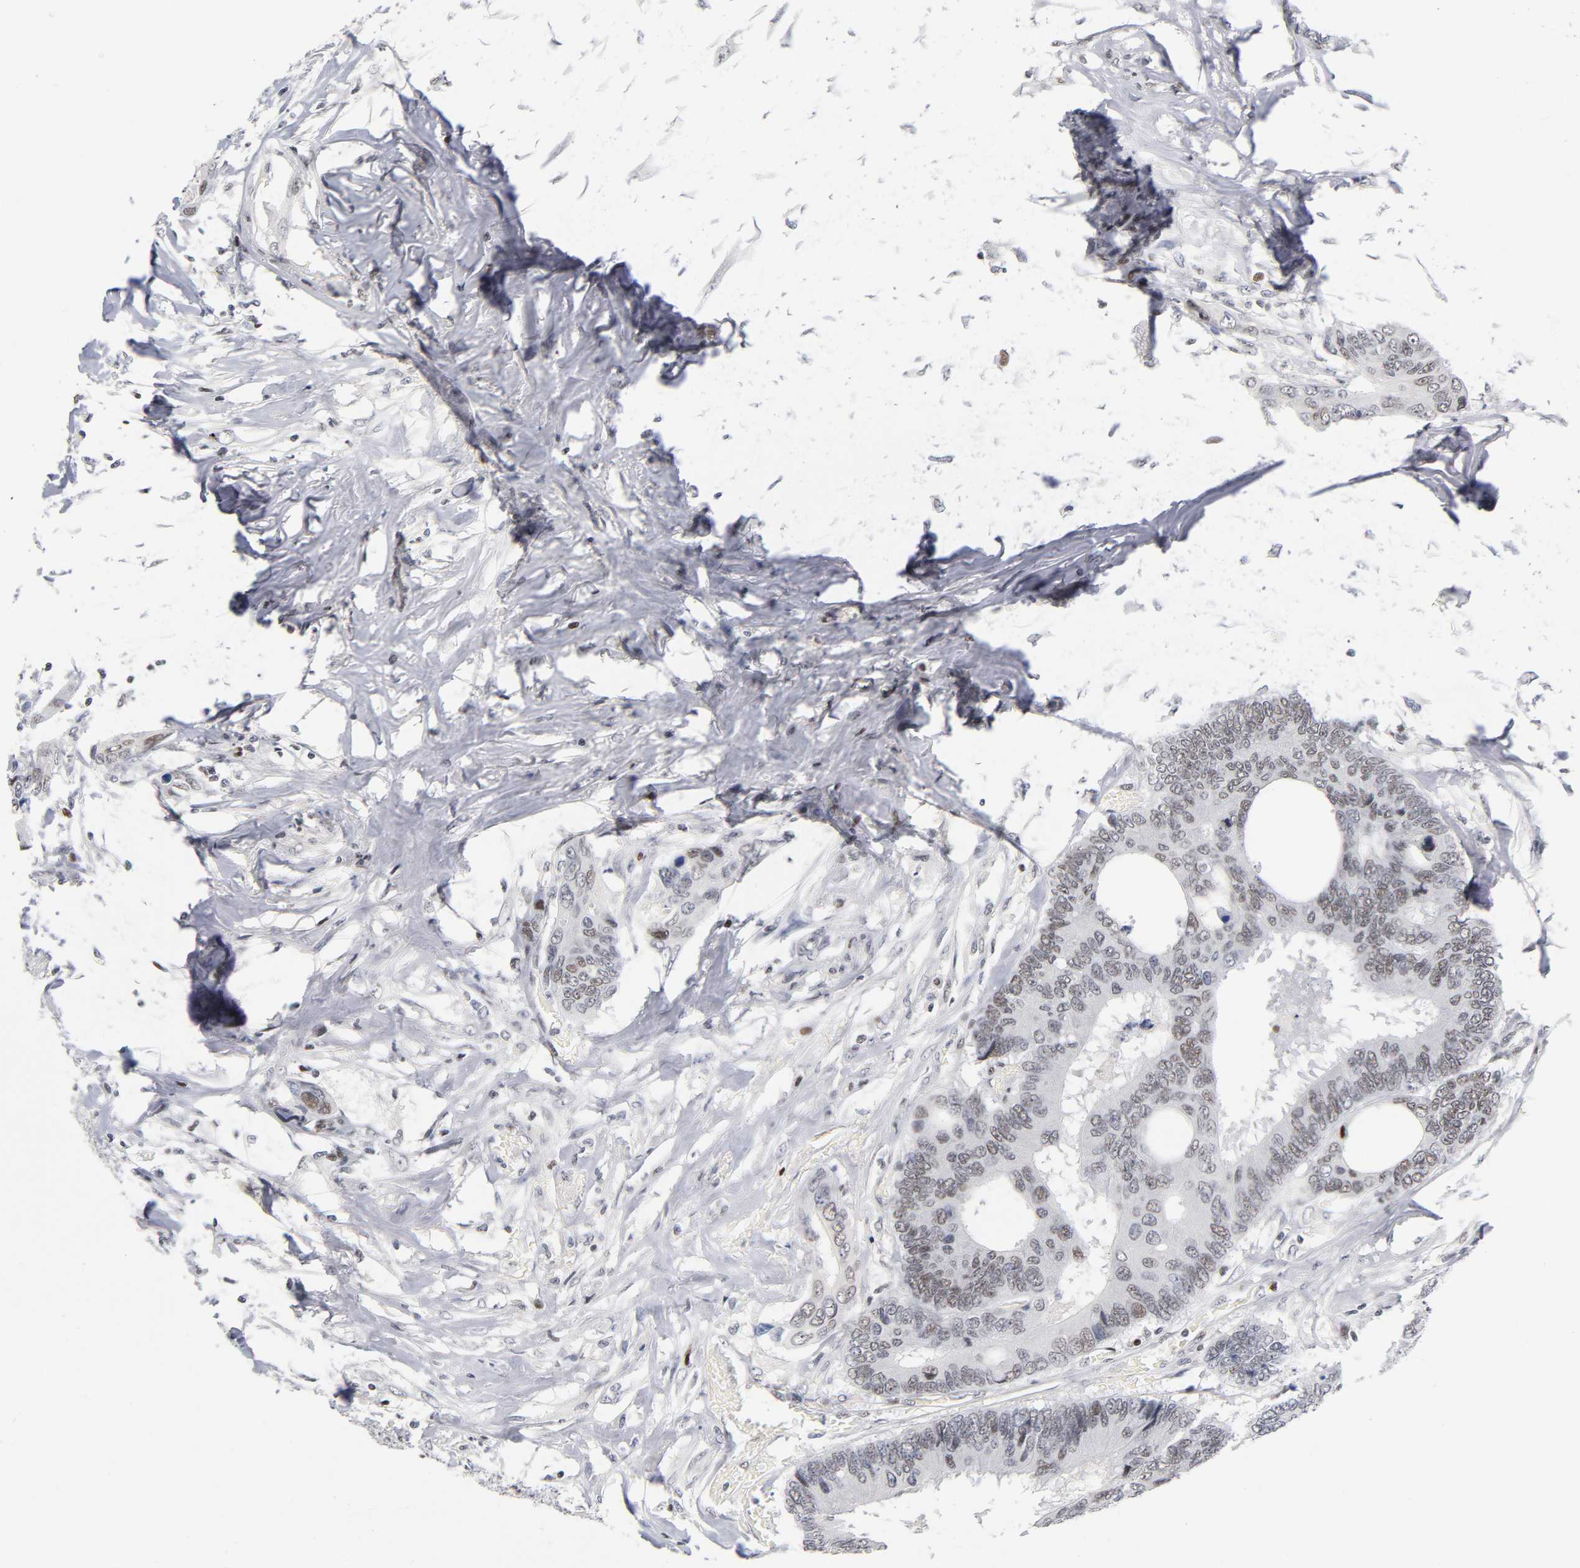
{"staining": {"intensity": "weak", "quantity": ">75%", "location": "nuclear"}, "tissue": "colorectal cancer", "cell_type": "Tumor cells", "image_type": "cancer", "snomed": [{"axis": "morphology", "description": "Adenocarcinoma, NOS"}, {"axis": "topography", "description": "Rectum"}], "caption": "Human adenocarcinoma (colorectal) stained with a brown dye displays weak nuclear positive expression in about >75% of tumor cells.", "gene": "SP3", "patient": {"sex": "male", "age": 55}}